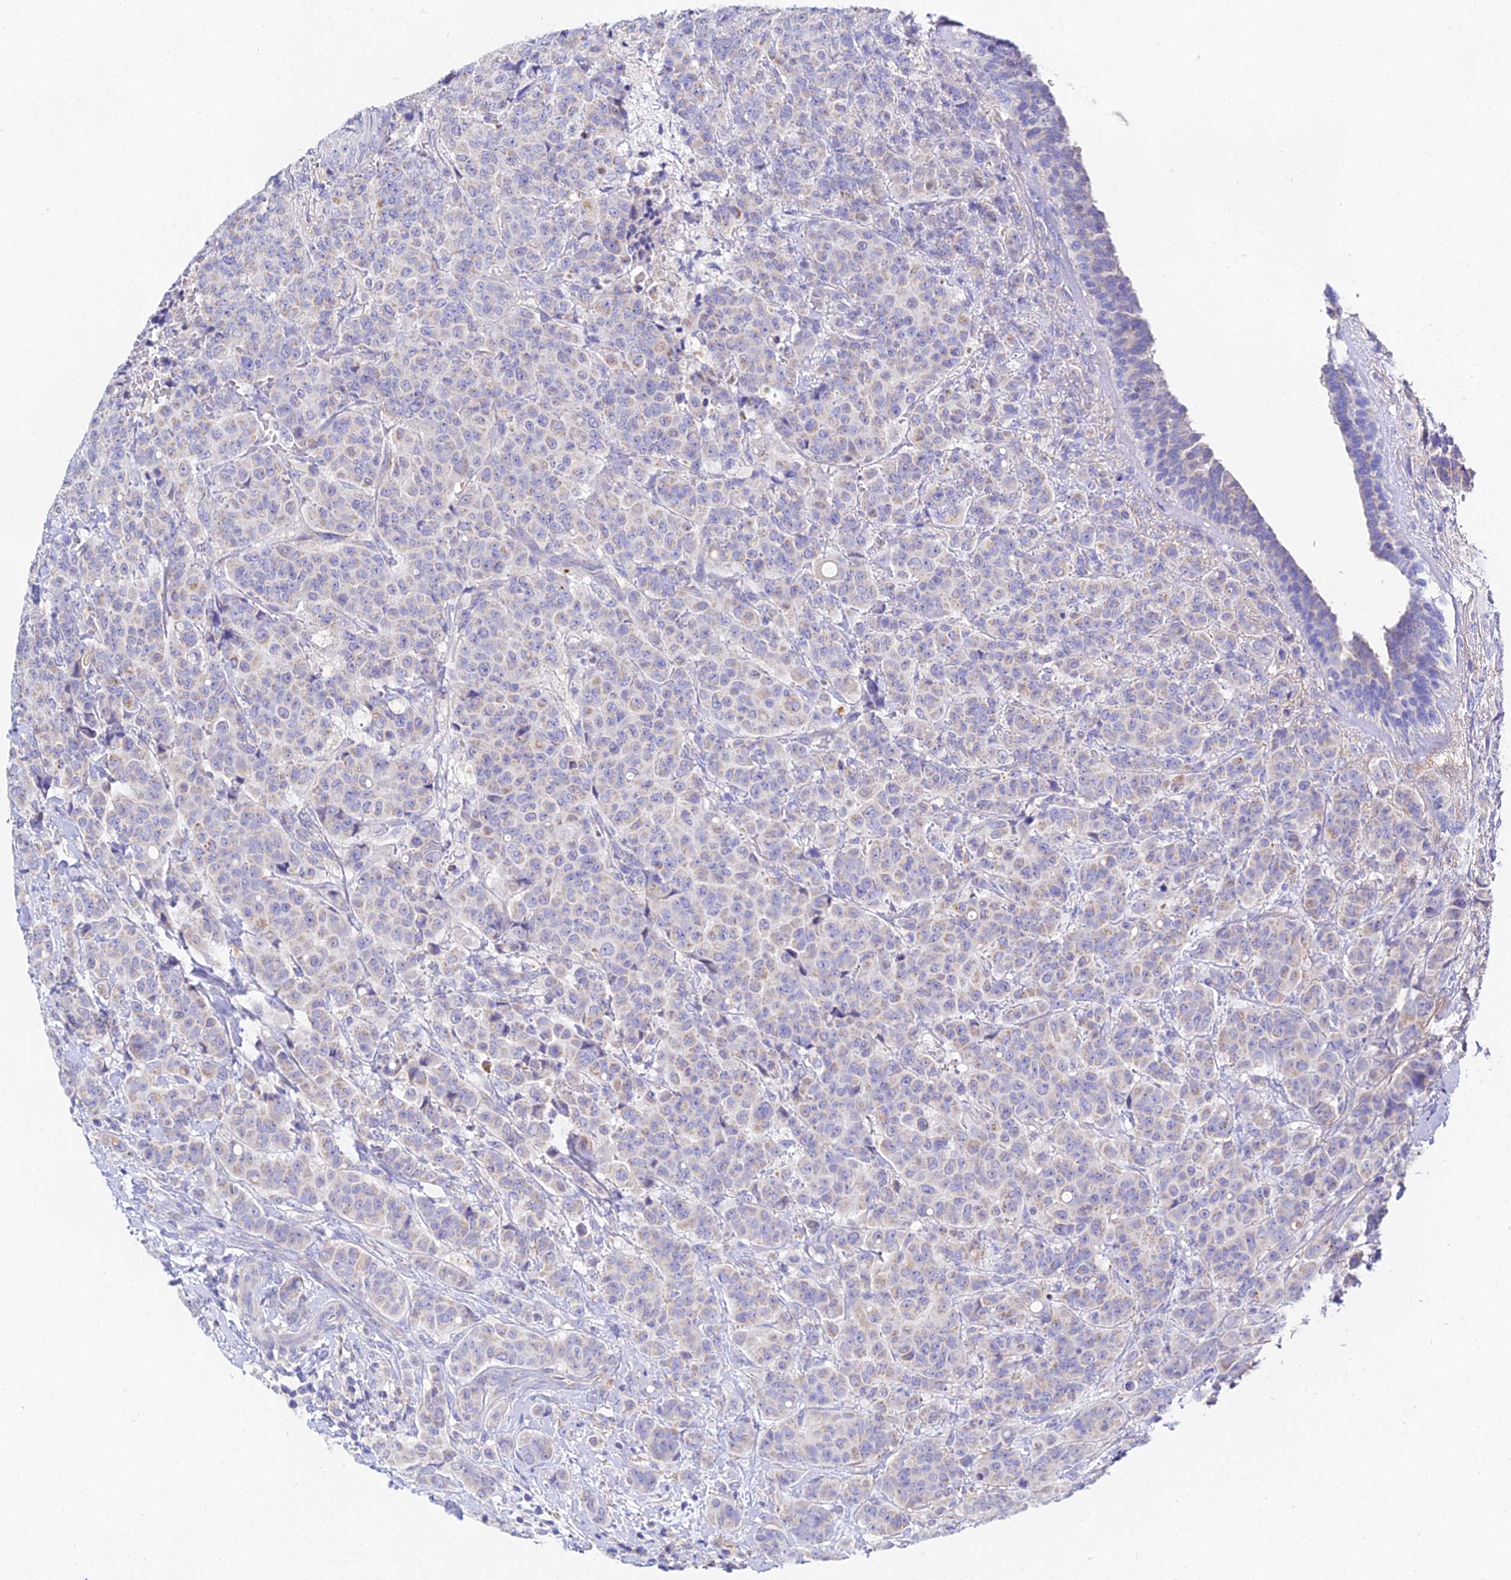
{"staining": {"intensity": "weak", "quantity": "<25%", "location": "cytoplasmic/membranous"}, "tissue": "breast cancer", "cell_type": "Tumor cells", "image_type": "cancer", "snomed": [{"axis": "morphology", "description": "Duct carcinoma"}, {"axis": "topography", "description": "Breast"}], "caption": "The image exhibits no staining of tumor cells in breast cancer.", "gene": "PPP2R2C", "patient": {"sex": "female", "age": 40}}